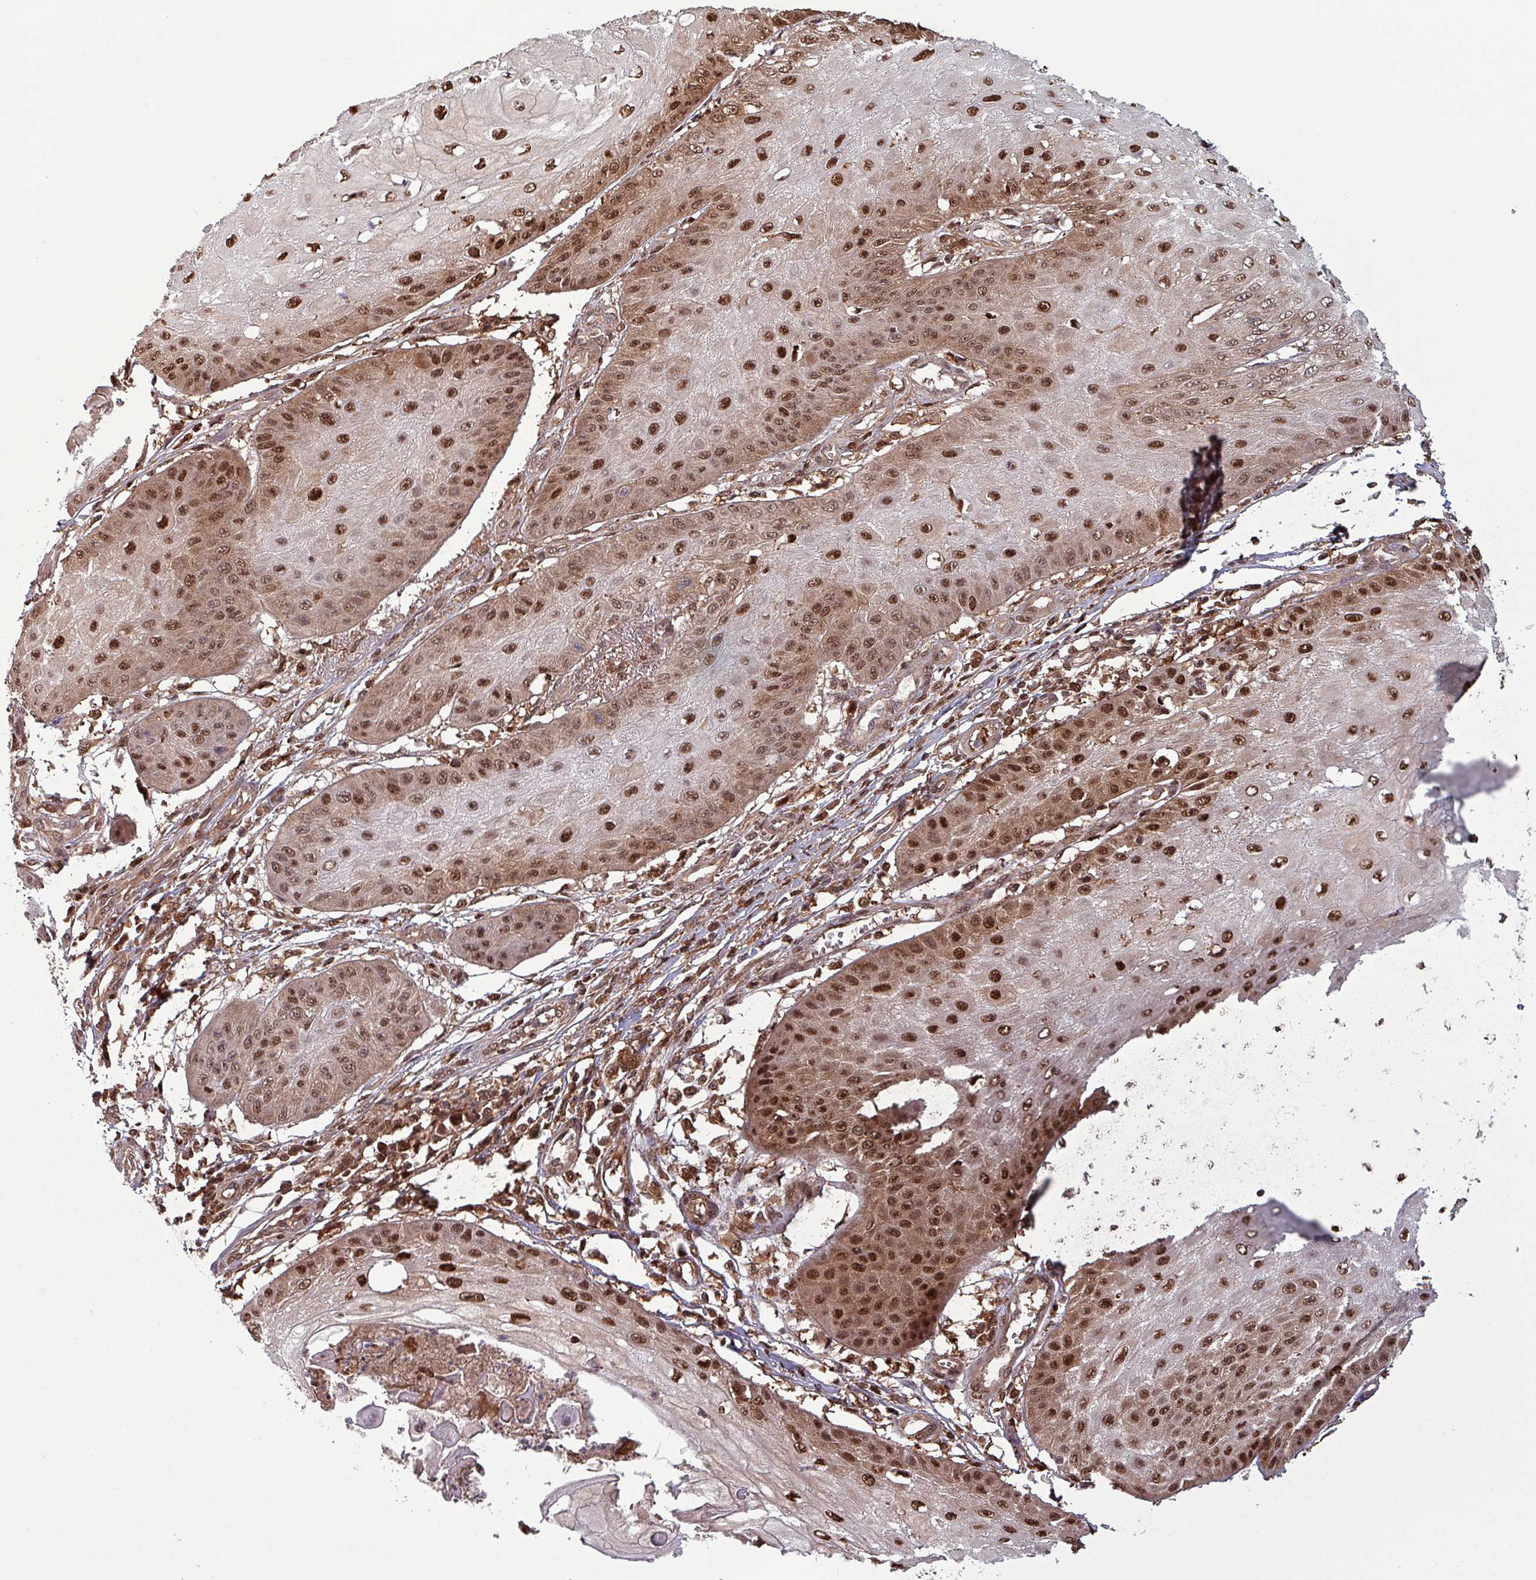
{"staining": {"intensity": "strong", "quantity": ">75%", "location": "nuclear"}, "tissue": "skin cancer", "cell_type": "Tumor cells", "image_type": "cancer", "snomed": [{"axis": "morphology", "description": "Squamous cell carcinoma, NOS"}, {"axis": "topography", "description": "Skin"}], "caption": "Skin cancer (squamous cell carcinoma) stained for a protein (brown) demonstrates strong nuclear positive expression in about >75% of tumor cells.", "gene": "PSMB8", "patient": {"sex": "male", "age": 70}}